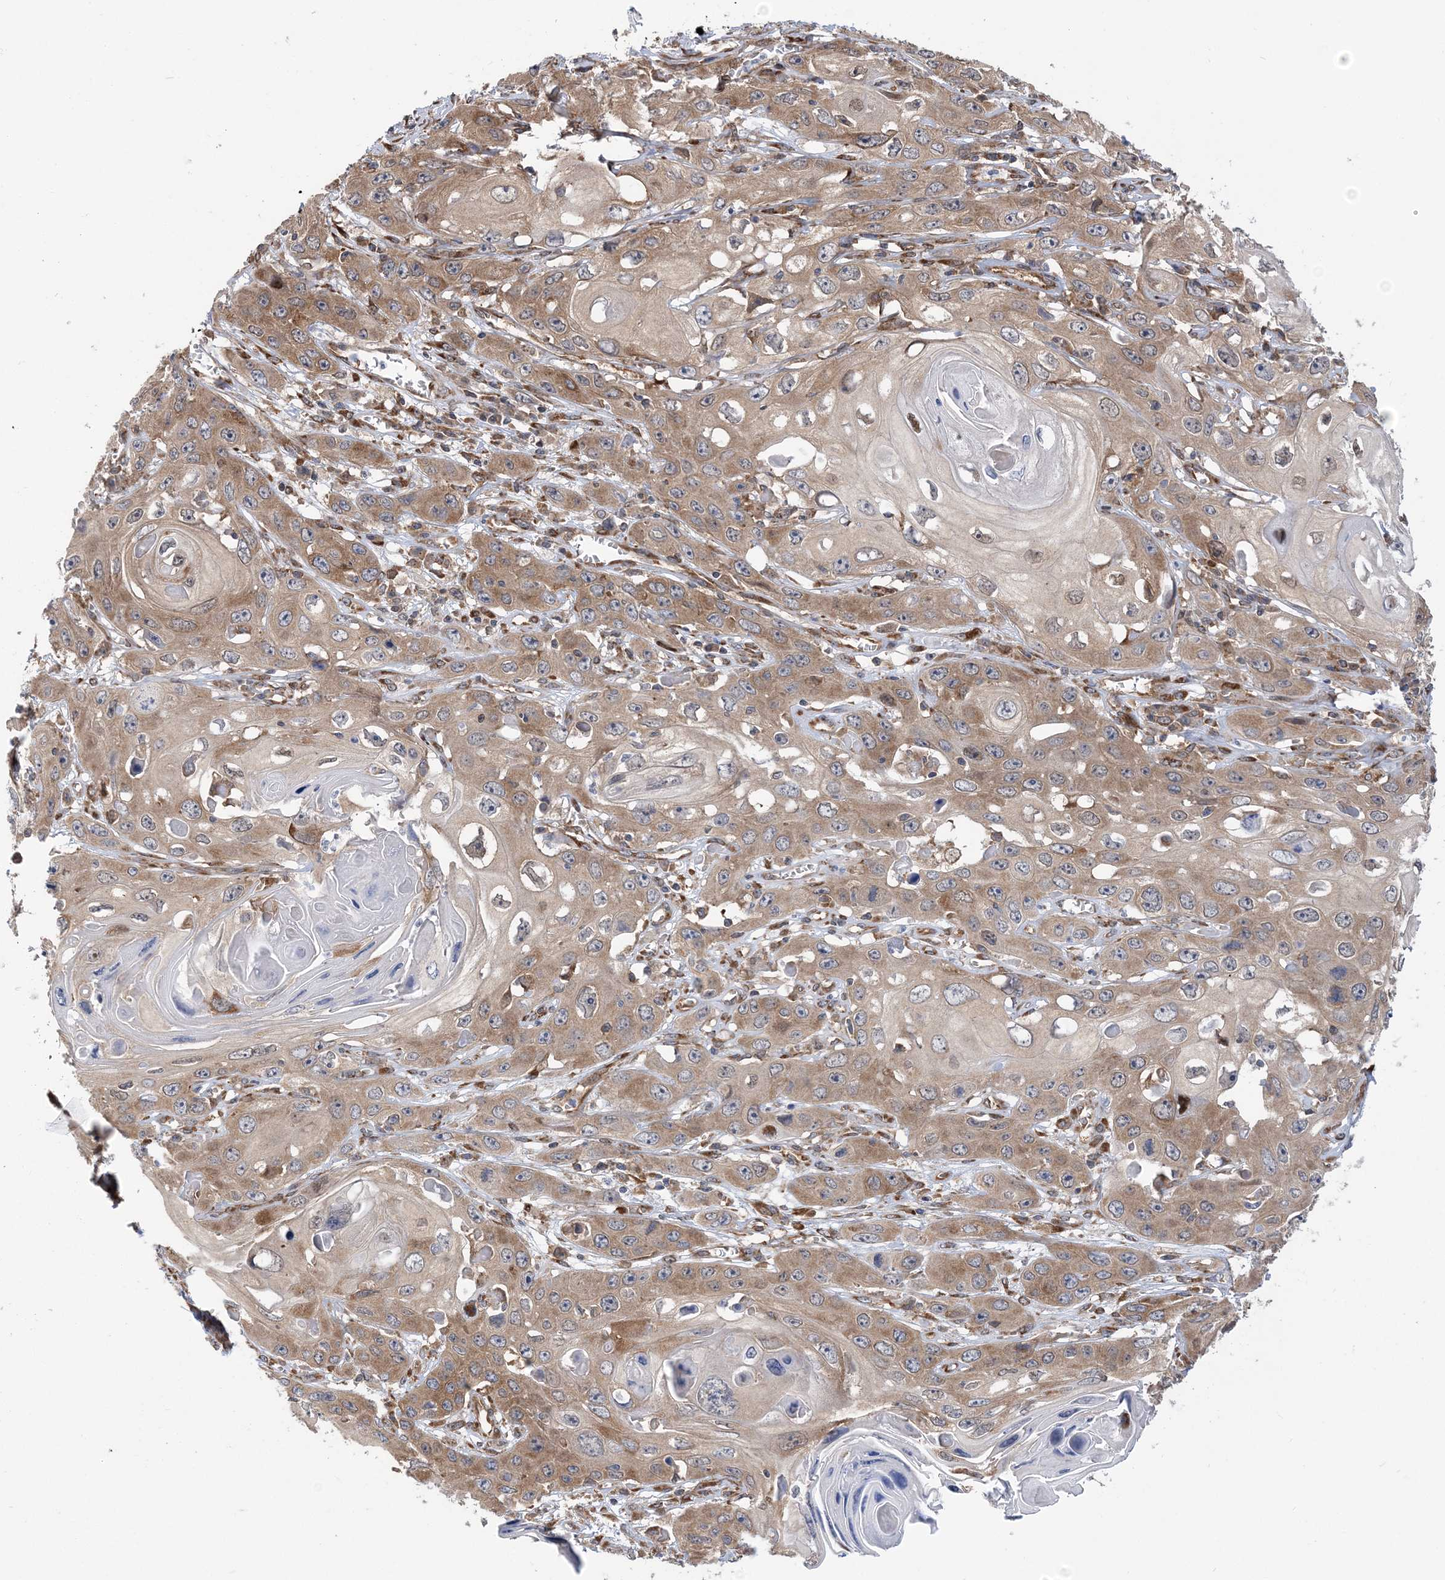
{"staining": {"intensity": "moderate", "quantity": "25%-75%", "location": "cytoplasmic/membranous"}, "tissue": "skin cancer", "cell_type": "Tumor cells", "image_type": "cancer", "snomed": [{"axis": "morphology", "description": "Squamous cell carcinoma, NOS"}, {"axis": "topography", "description": "Skin"}], "caption": "Tumor cells exhibit moderate cytoplasmic/membranous staining in about 25%-75% of cells in squamous cell carcinoma (skin).", "gene": "PHF1", "patient": {"sex": "male", "age": 55}}